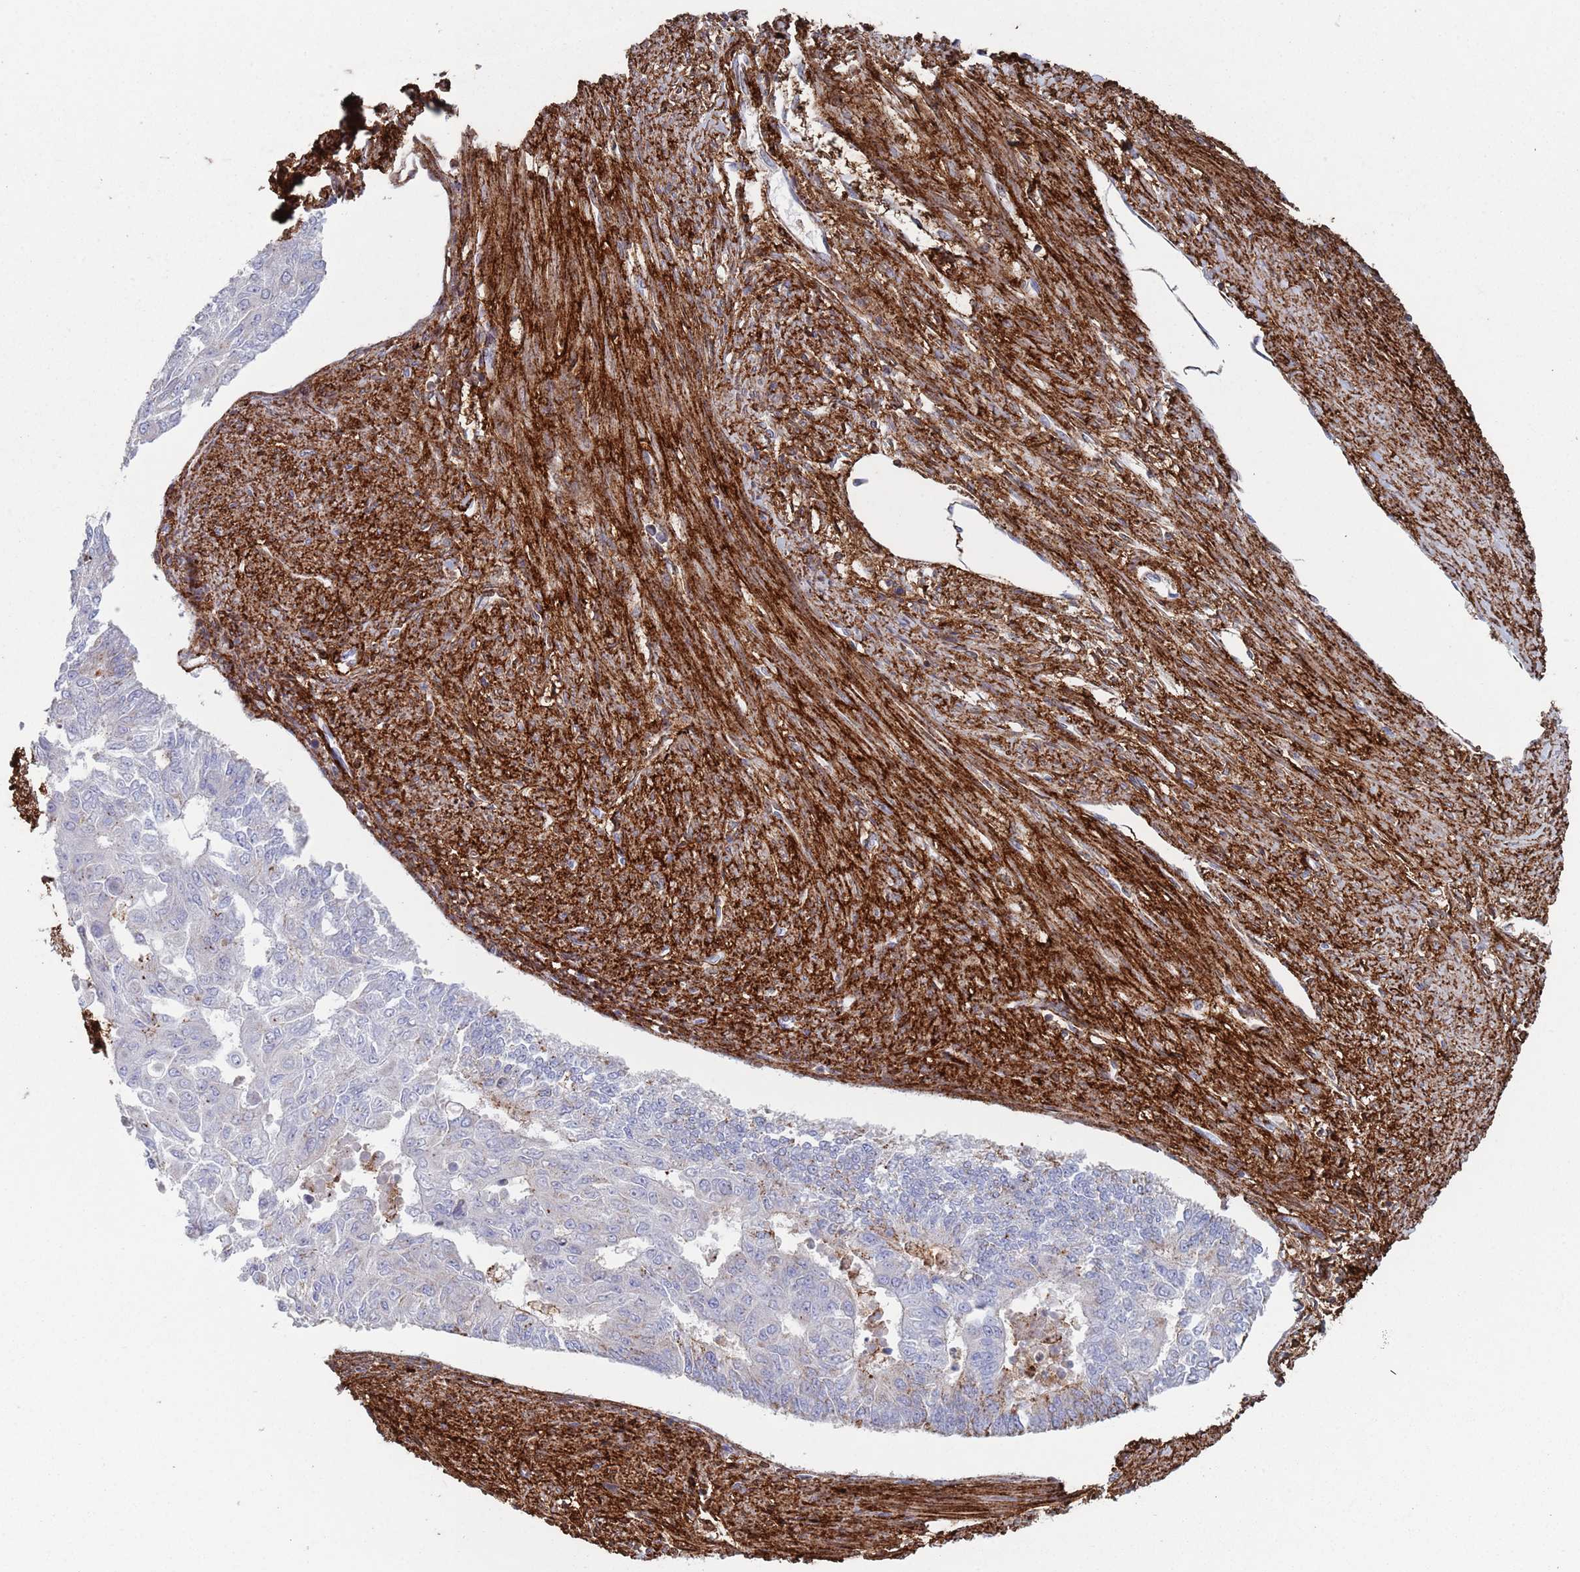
{"staining": {"intensity": "negative", "quantity": "none", "location": "none"}, "tissue": "endometrial cancer", "cell_type": "Tumor cells", "image_type": "cancer", "snomed": [{"axis": "morphology", "description": "Adenocarcinoma, NOS"}, {"axis": "topography", "description": "Endometrium"}], "caption": "This is a photomicrograph of immunohistochemistry (IHC) staining of endometrial adenocarcinoma, which shows no positivity in tumor cells.", "gene": "RNF144A", "patient": {"sex": "female", "age": 32}}